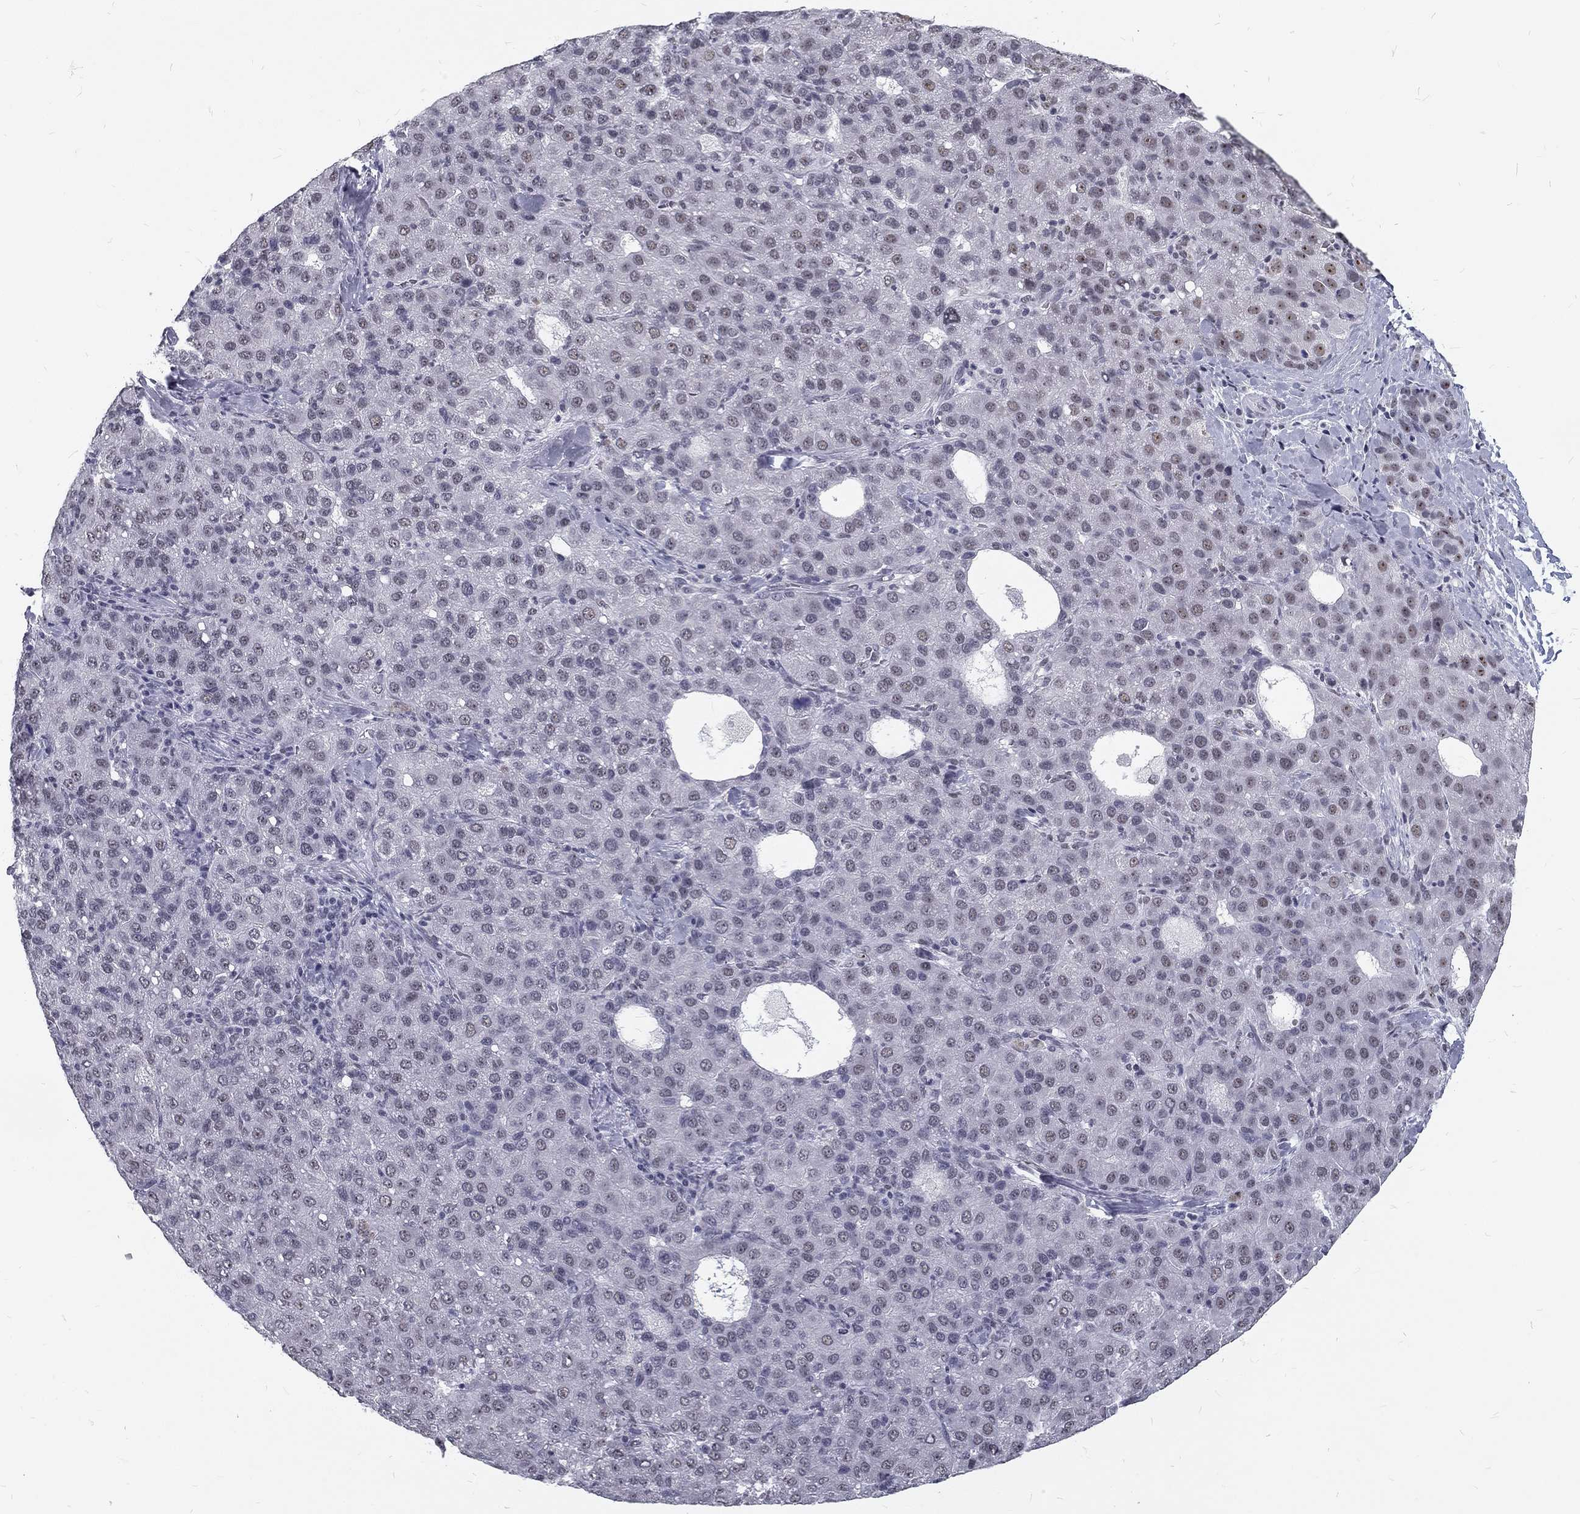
{"staining": {"intensity": "negative", "quantity": "none", "location": "none"}, "tissue": "liver cancer", "cell_type": "Tumor cells", "image_type": "cancer", "snomed": [{"axis": "morphology", "description": "Carcinoma, Hepatocellular, NOS"}, {"axis": "topography", "description": "Liver"}], "caption": "Immunohistochemistry micrograph of liver hepatocellular carcinoma stained for a protein (brown), which reveals no expression in tumor cells.", "gene": "SNORC", "patient": {"sex": "male", "age": 65}}